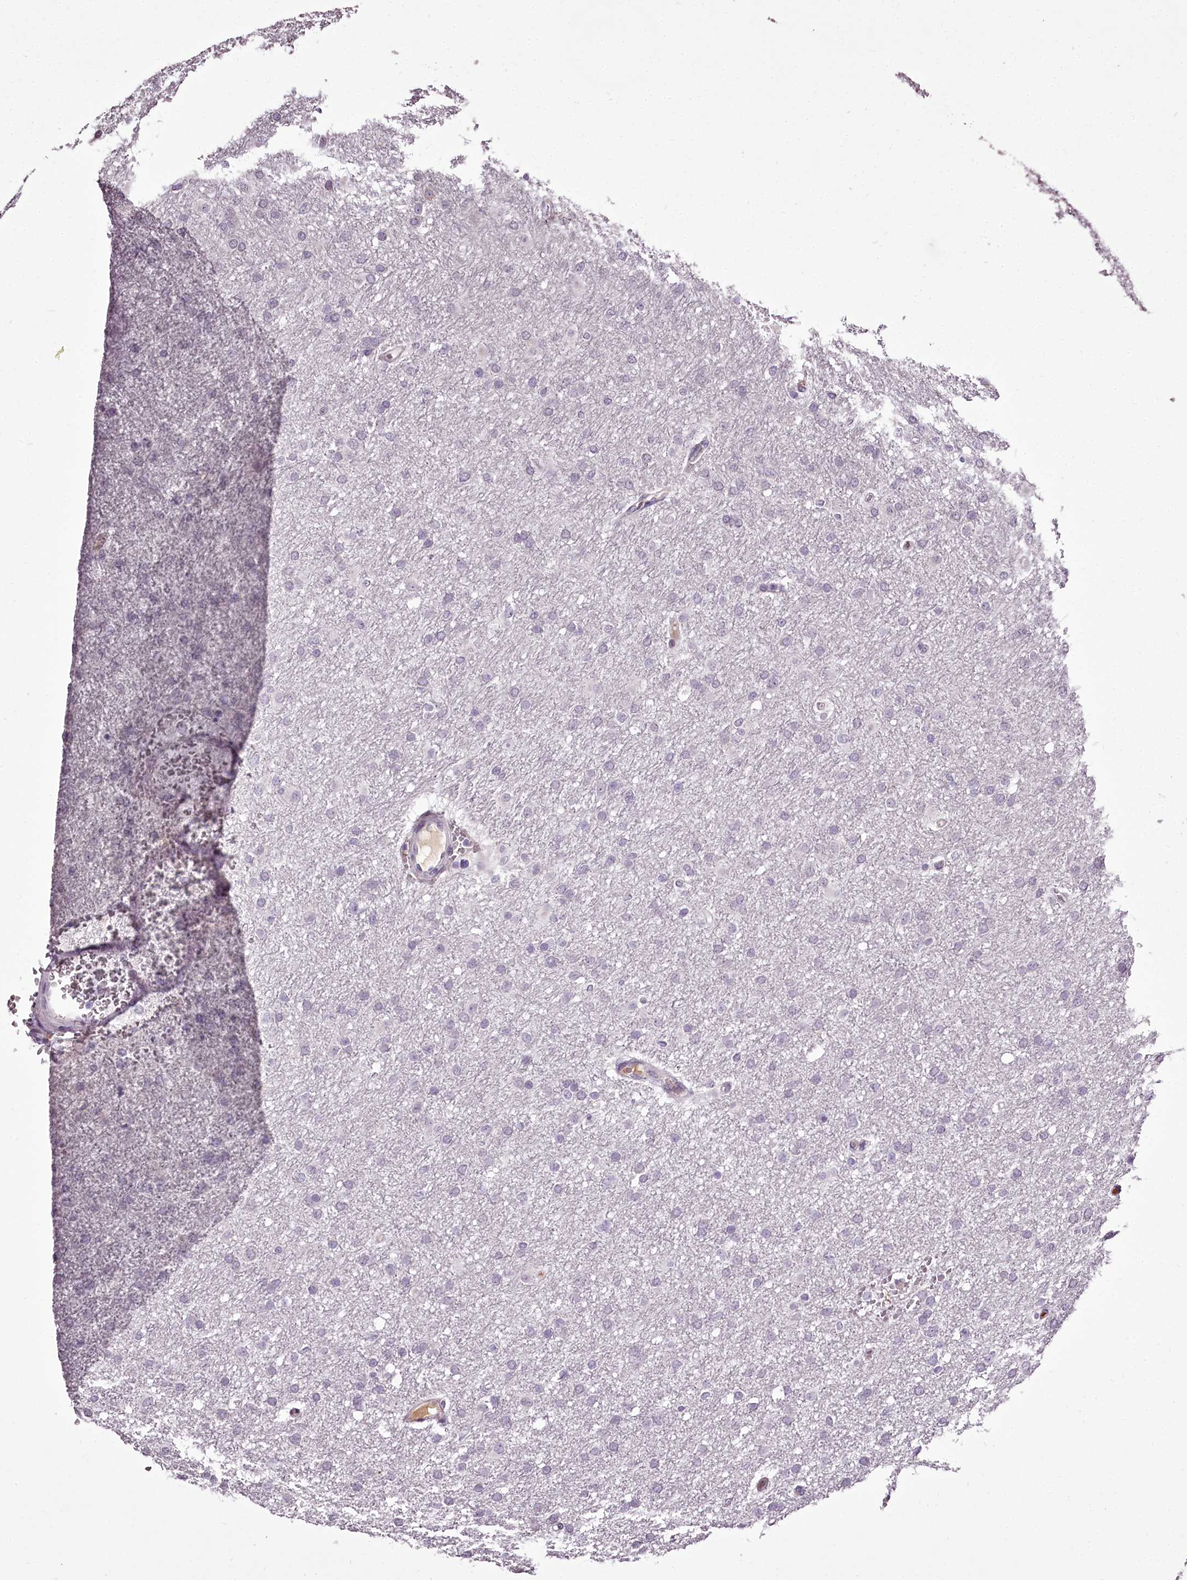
{"staining": {"intensity": "negative", "quantity": "none", "location": "none"}, "tissue": "glioma", "cell_type": "Tumor cells", "image_type": "cancer", "snomed": [{"axis": "morphology", "description": "Glioma, malignant, High grade"}, {"axis": "topography", "description": "Cerebral cortex"}], "caption": "This is an immunohistochemistry (IHC) photomicrograph of human glioma. There is no expression in tumor cells.", "gene": "C1orf56", "patient": {"sex": "female", "age": 36}}